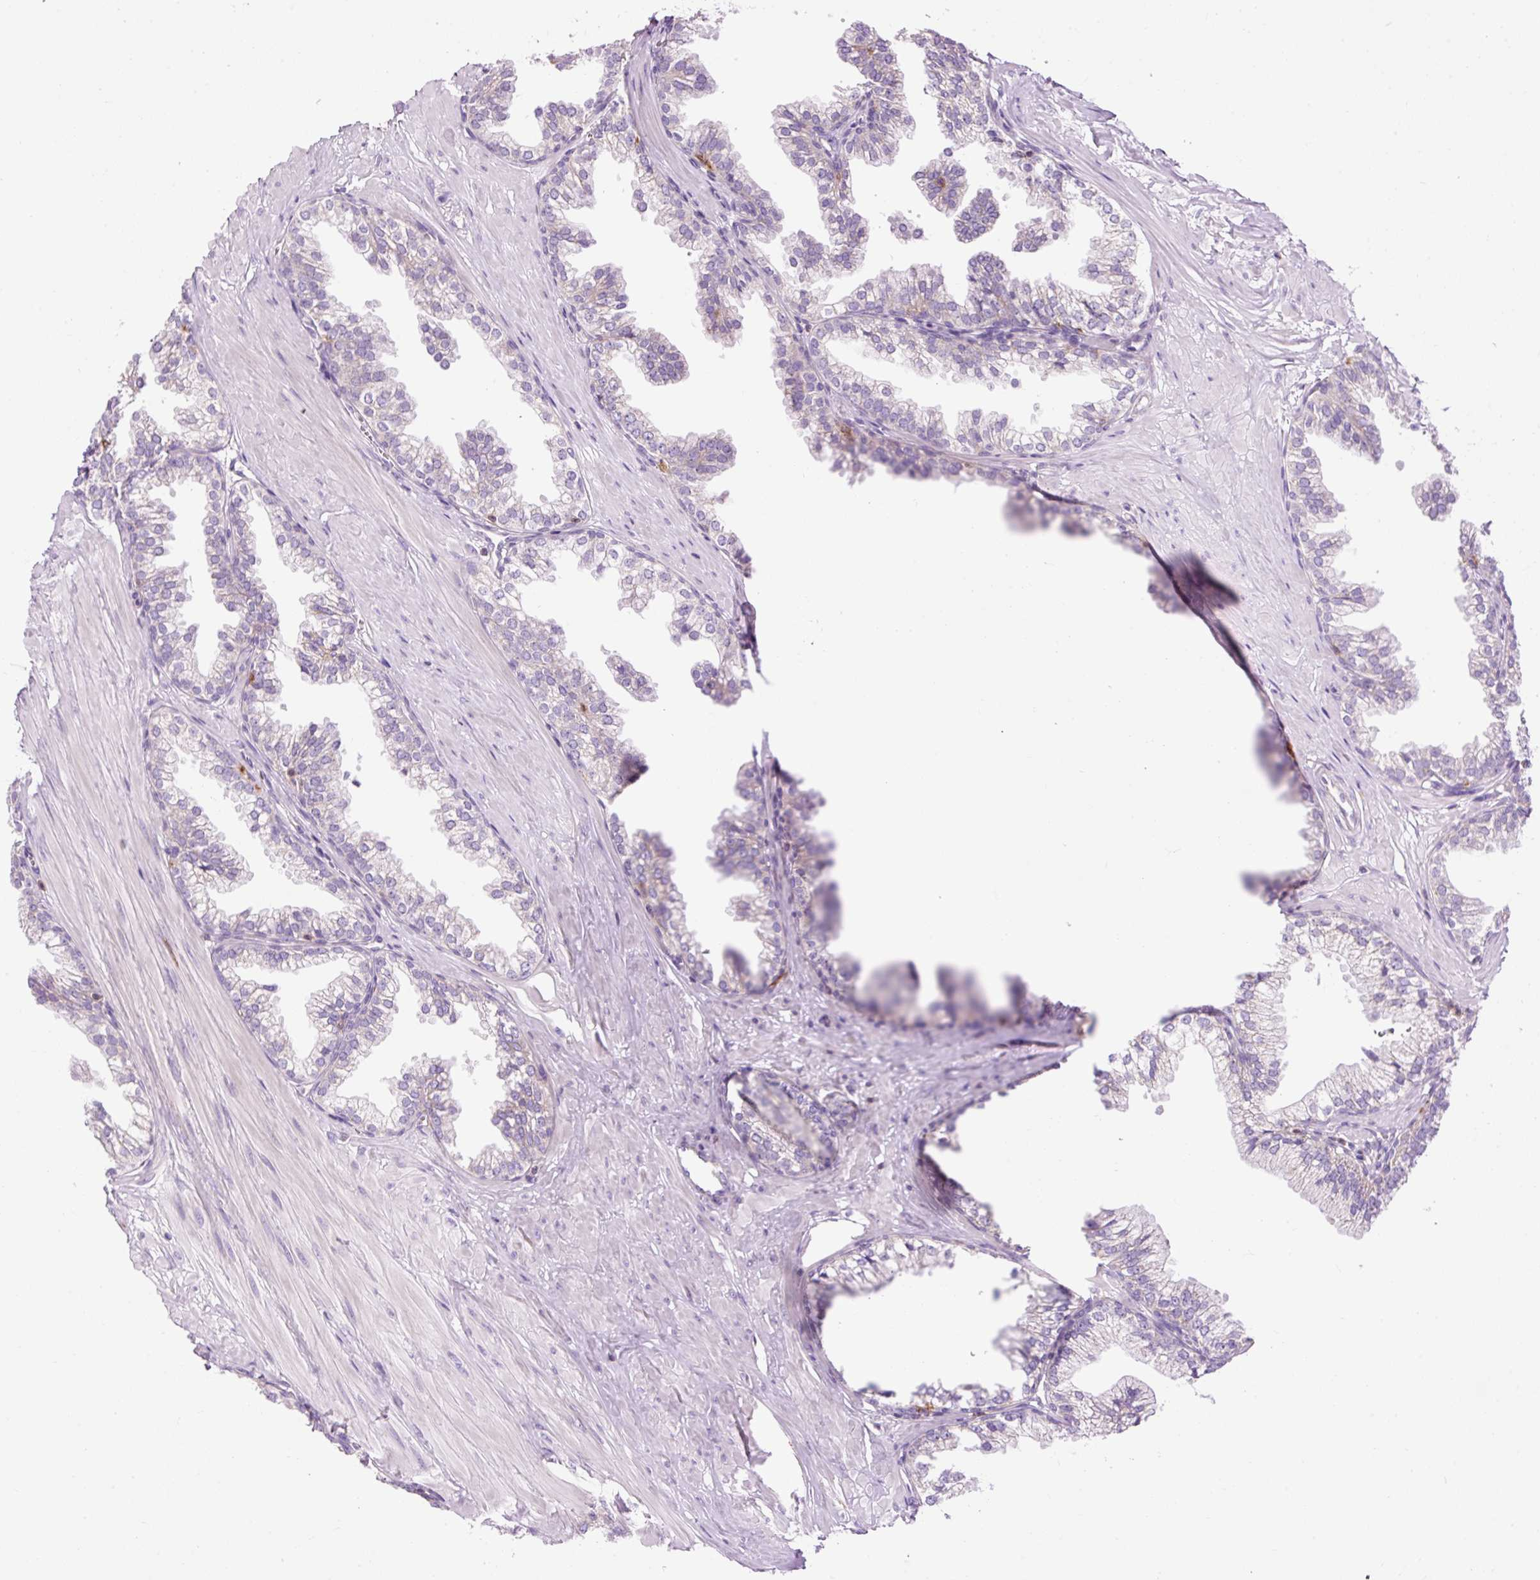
{"staining": {"intensity": "negative", "quantity": "none", "location": "none"}, "tissue": "prostate", "cell_type": "Glandular cells", "image_type": "normal", "snomed": [{"axis": "morphology", "description": "Normal tissue, NOS"}, {"axis": "topography", "description": "Prostate"}, {"axis": "topography", "description": "Peripheral nerve tissue"}], "caption": "Glandular cells show no significant protein staining in benign prostate. (Stains: DAB (3,3'-diaminobenzidine) immunohistochemistry with hematoxylin counter stain, Microscopy: brightfield microscopy at high magnification).", "gene": "CD83", "patient": {"sex": "male", "age": 55}}